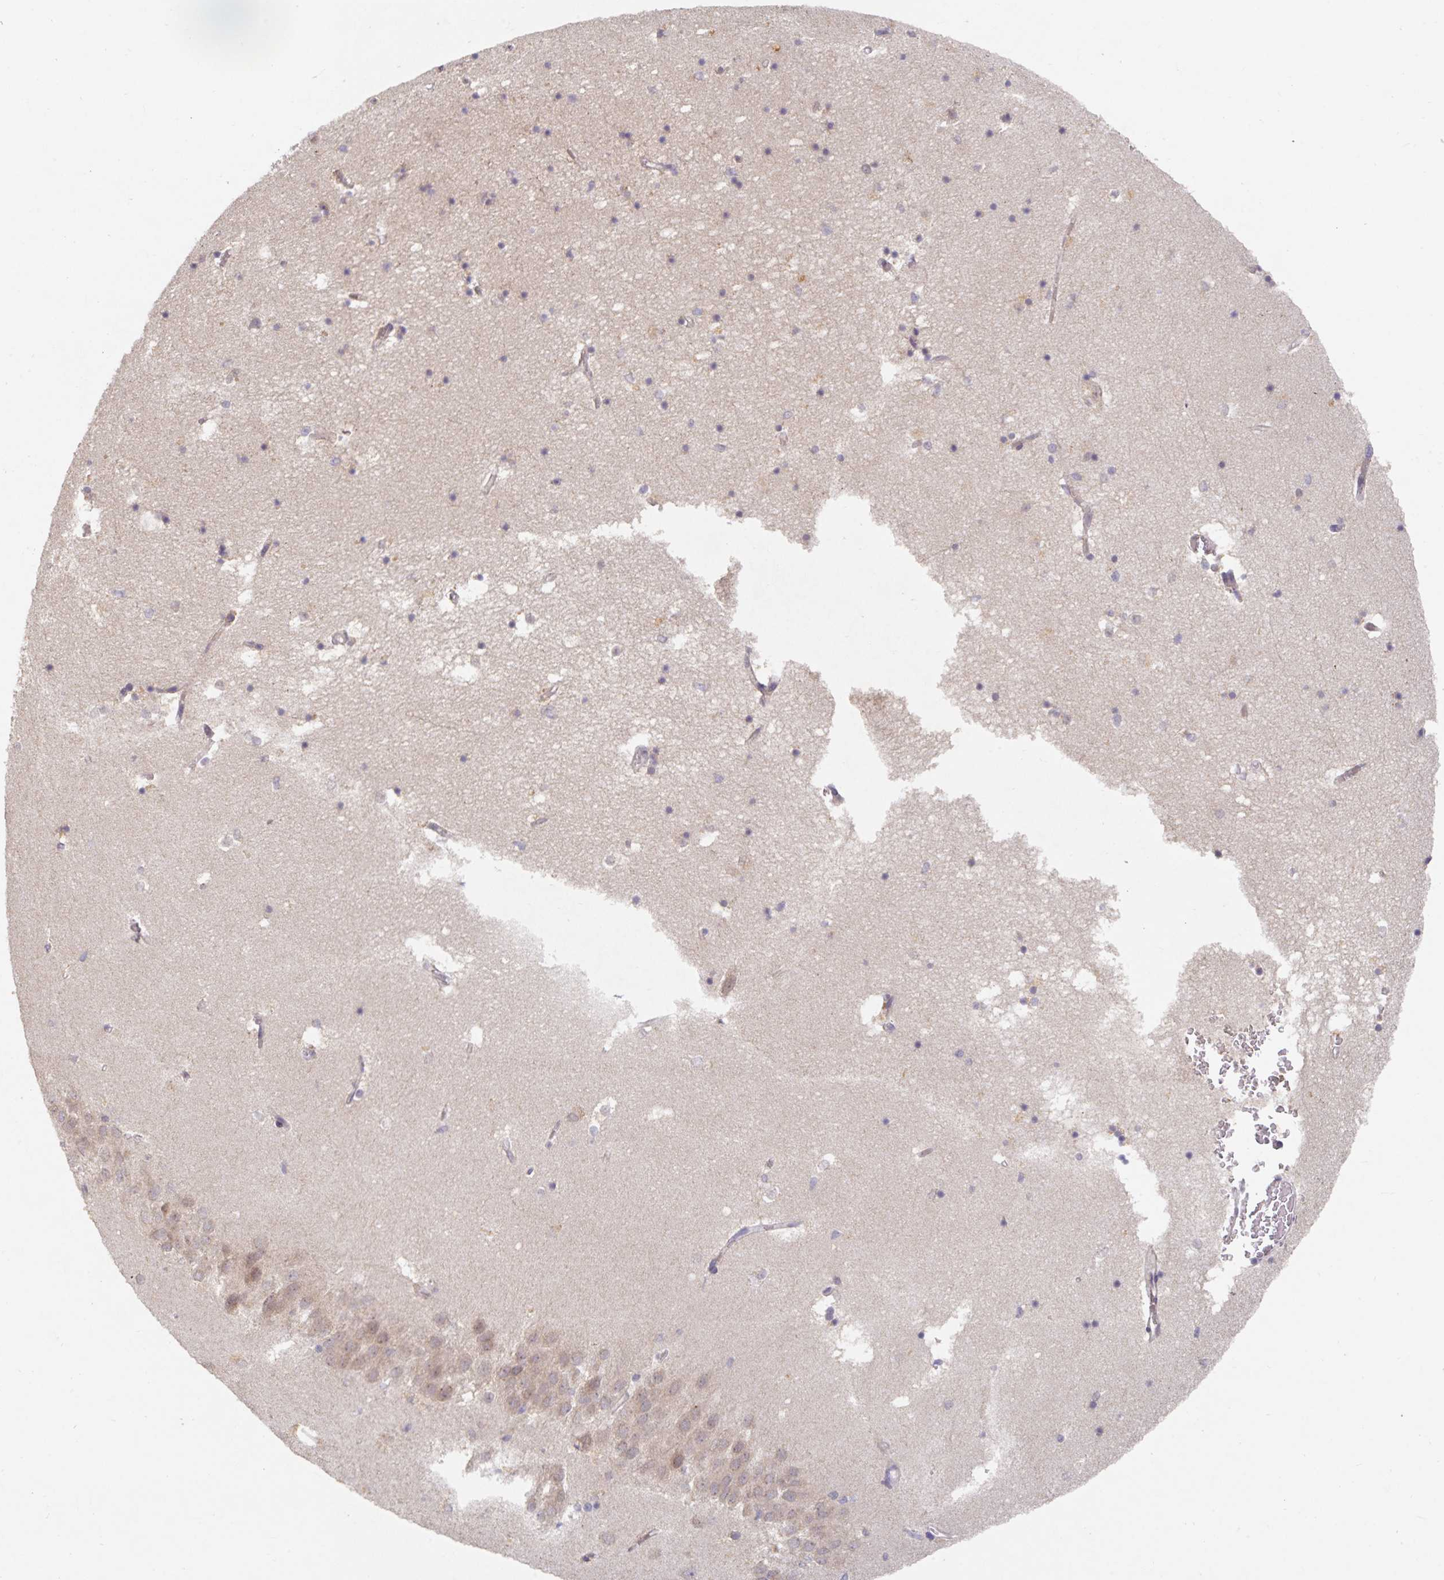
{"staining": {"intensity": "weak", "quantity": "<25%", "location": "cytoplasmic/membranous"}, "tissue": "hippocampus", "cell_type": "Glial cells", "image_type": "normal", "snomed": [{"axis": "morphology", "description": "Normal tissue, NOS"}, {"axis": "topography", "description": "Hippocampus"}], "caption": "High power microscopy micrograph of an immunohistochemistry (IHC) image of benign hippocampus, revealing no significant positivity in glial cells.", "gene": "HEPN1", "patient": {"sex": "male", "age": 58}}